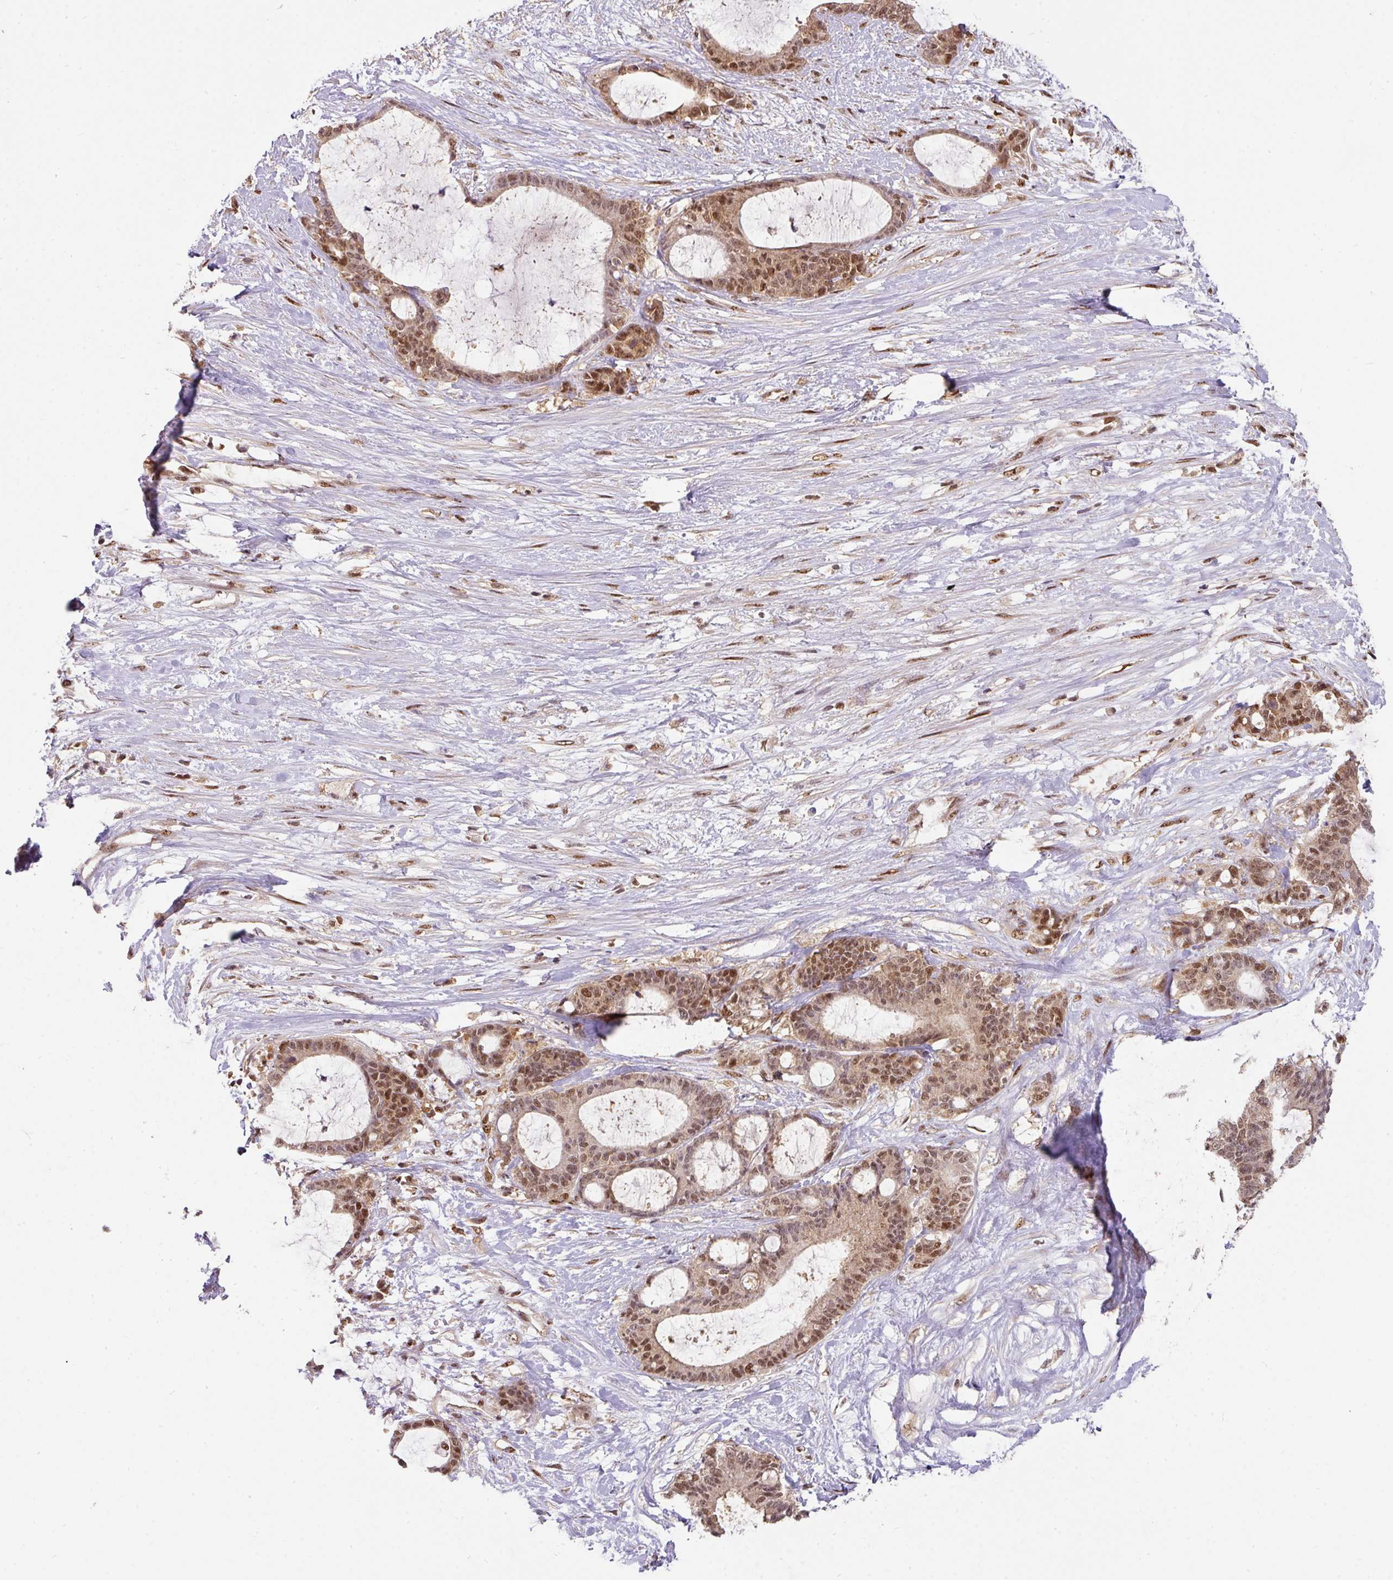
{"staining": {"intensity": "moderate", "quantity": ">75%", "location": "cytoplasmic/membranous,nuclear"}, "tissue": "liver cancer", "cell_type": "Tumor cells", "image_type": "cancer", "snomed": [{"axis": "morphology", "description": "Normal tissue, NOS"}, {"axis": "morphology", "description": "Cholangiocarcinoma"}, {"axis": "topography", "description": "Liver"}, {"axis": "topography", "description": "Peripheral nerve tissue"}], "caption": "Cholangiocarcinoma (liver) stained for a protein (brown) exhibits moderate cytoplasmic/membranous and nuclear positive expression in approximately >75% of tumor cells.", "gene": "RANBP9", "patient": {"sex": "female", "age": 73}}